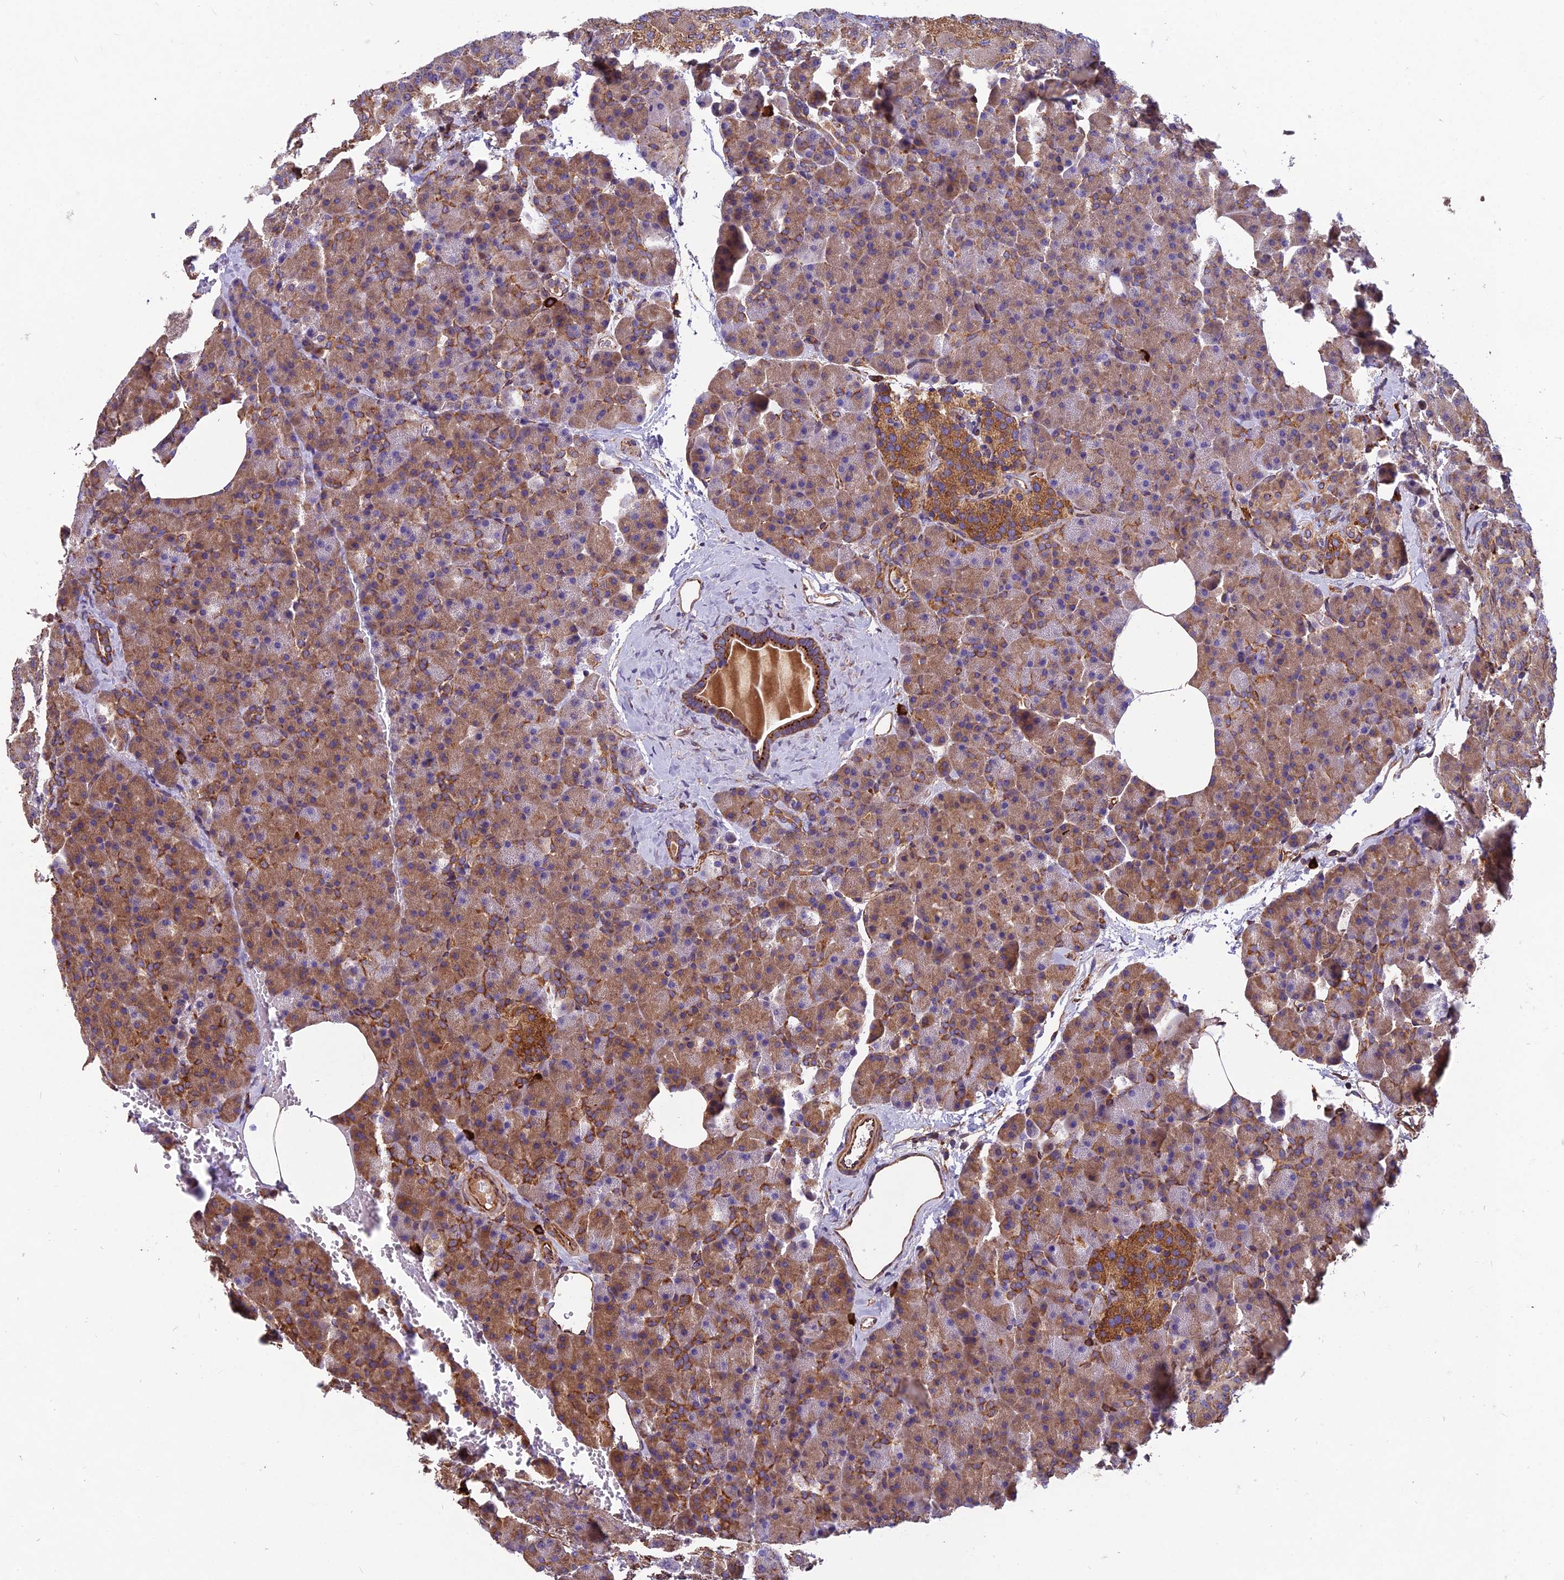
{"staining": {"intensity": "moderate", "quantity": ">75%", "location": "cytoplasmic/membranous"}, "tissue": "pancreas", "cell_type": "Exocrine glandular cells", "image_type": "normal", "snomed": [{"axis": "morphology", "description": "Normal tissue, NOS"}, {"axis": "morphology", "description": "Carcinoid, malignant, NOS"}, {"axis": "topography", "description": "Pancreas"}], "caption": "Protein staining of normal pancreas demonstrates moderate cytoplasmic/membranous positivity in about >75% of exocrine glandular cells.", "gene": "SPDL1", "patient": {"sex": "female", "age": 35}}